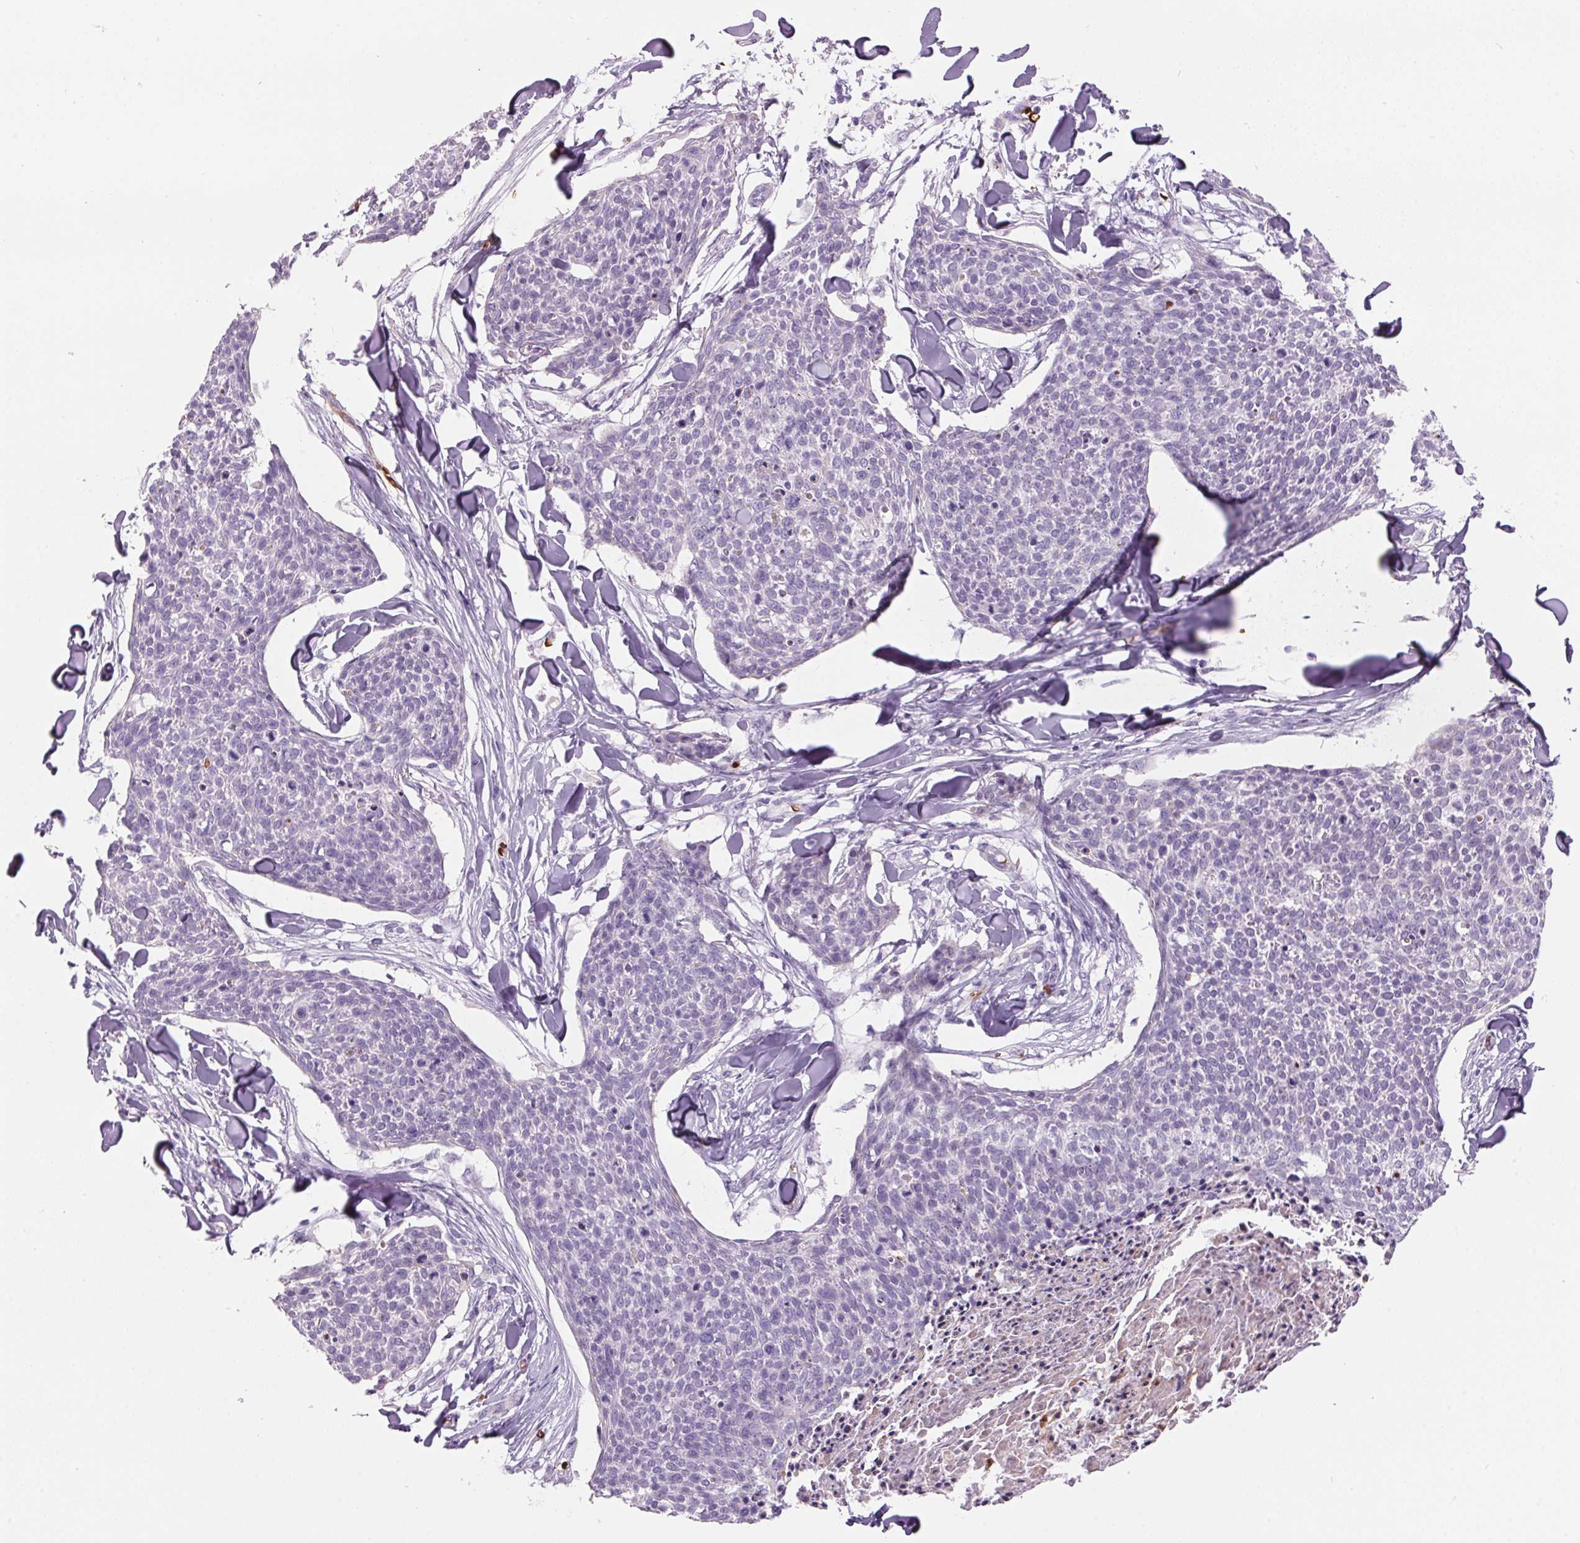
{"staining": {"intensity": "negative", "quantity": "none", "location": "none"}, "tissue": "skin cancer", "cell_type": "Tumor cells", "image_type": "cancer", "snomed": [{"axis": "morphology", "description": "Squamous cell carcinoma, NOS"}, {"axis": "topography", "description": "Skin"}, {"axis": "topography", "description": "Vulva"}], "caption": "A photomicrograph of human skin cancer (squamous cell carcinoma) is negative for staining in tumor cells.", "gene": "HBQ1", "patient": {"sex": "female", "age": 75}}